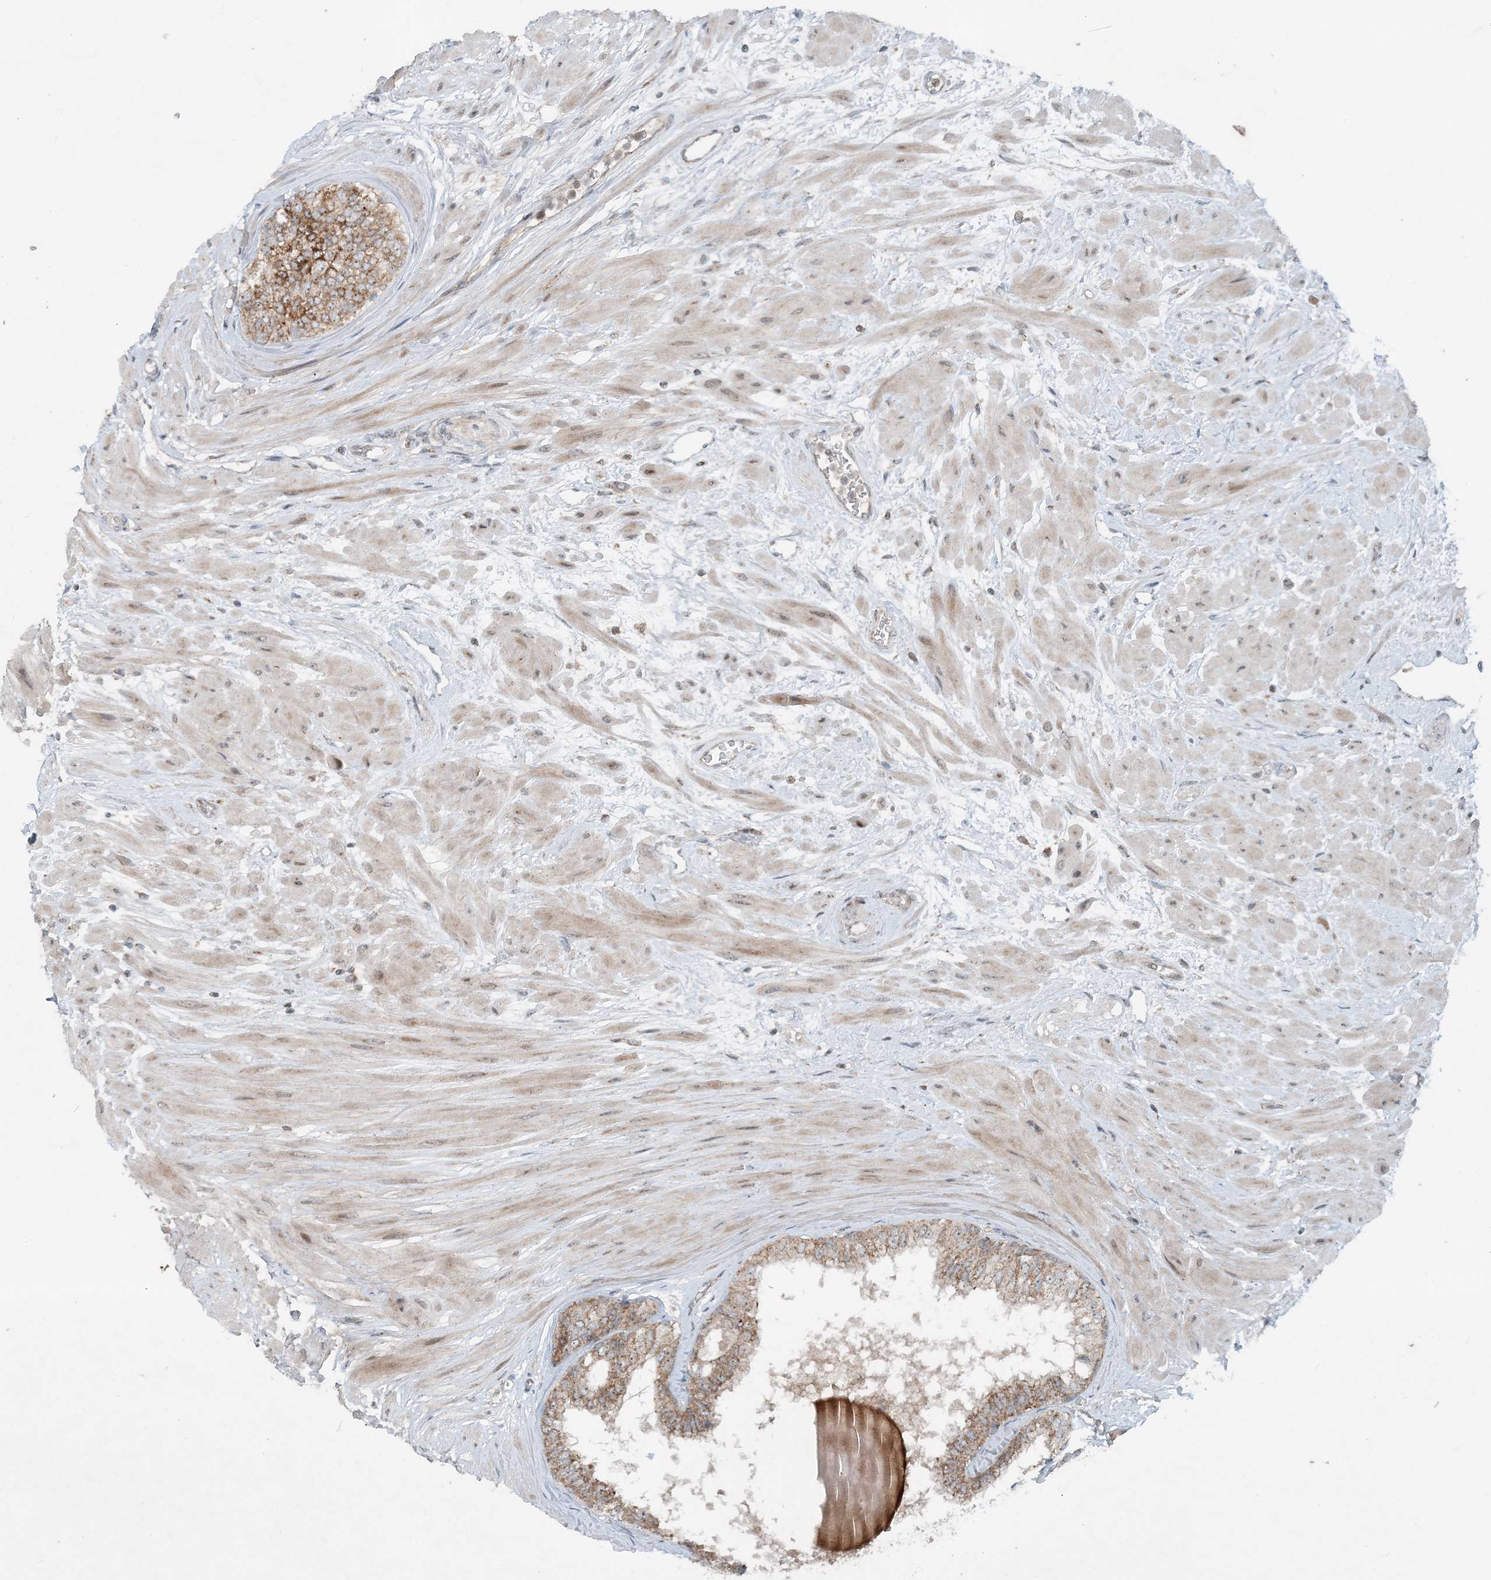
{"staining": {"intensity": "moderate", "quantity": ">75%", "location": "cytoplasmic/membranous"}, "tissue": "prostate", "cell_type": "Glandular cells", "image_type": "normal", "snomed": [{"axis": "morphology", "description": "Normal tissue, NOS"}, {"axis": "topography", "description": "Prostate"}], "caption": "Human prostate stained for a protein (brown) displays moderate cytoplasmic/membranous positive staining in about >75% of glandular cells.", "gene": "MITD1", "patient": {"sex": "male", "age": 48}}